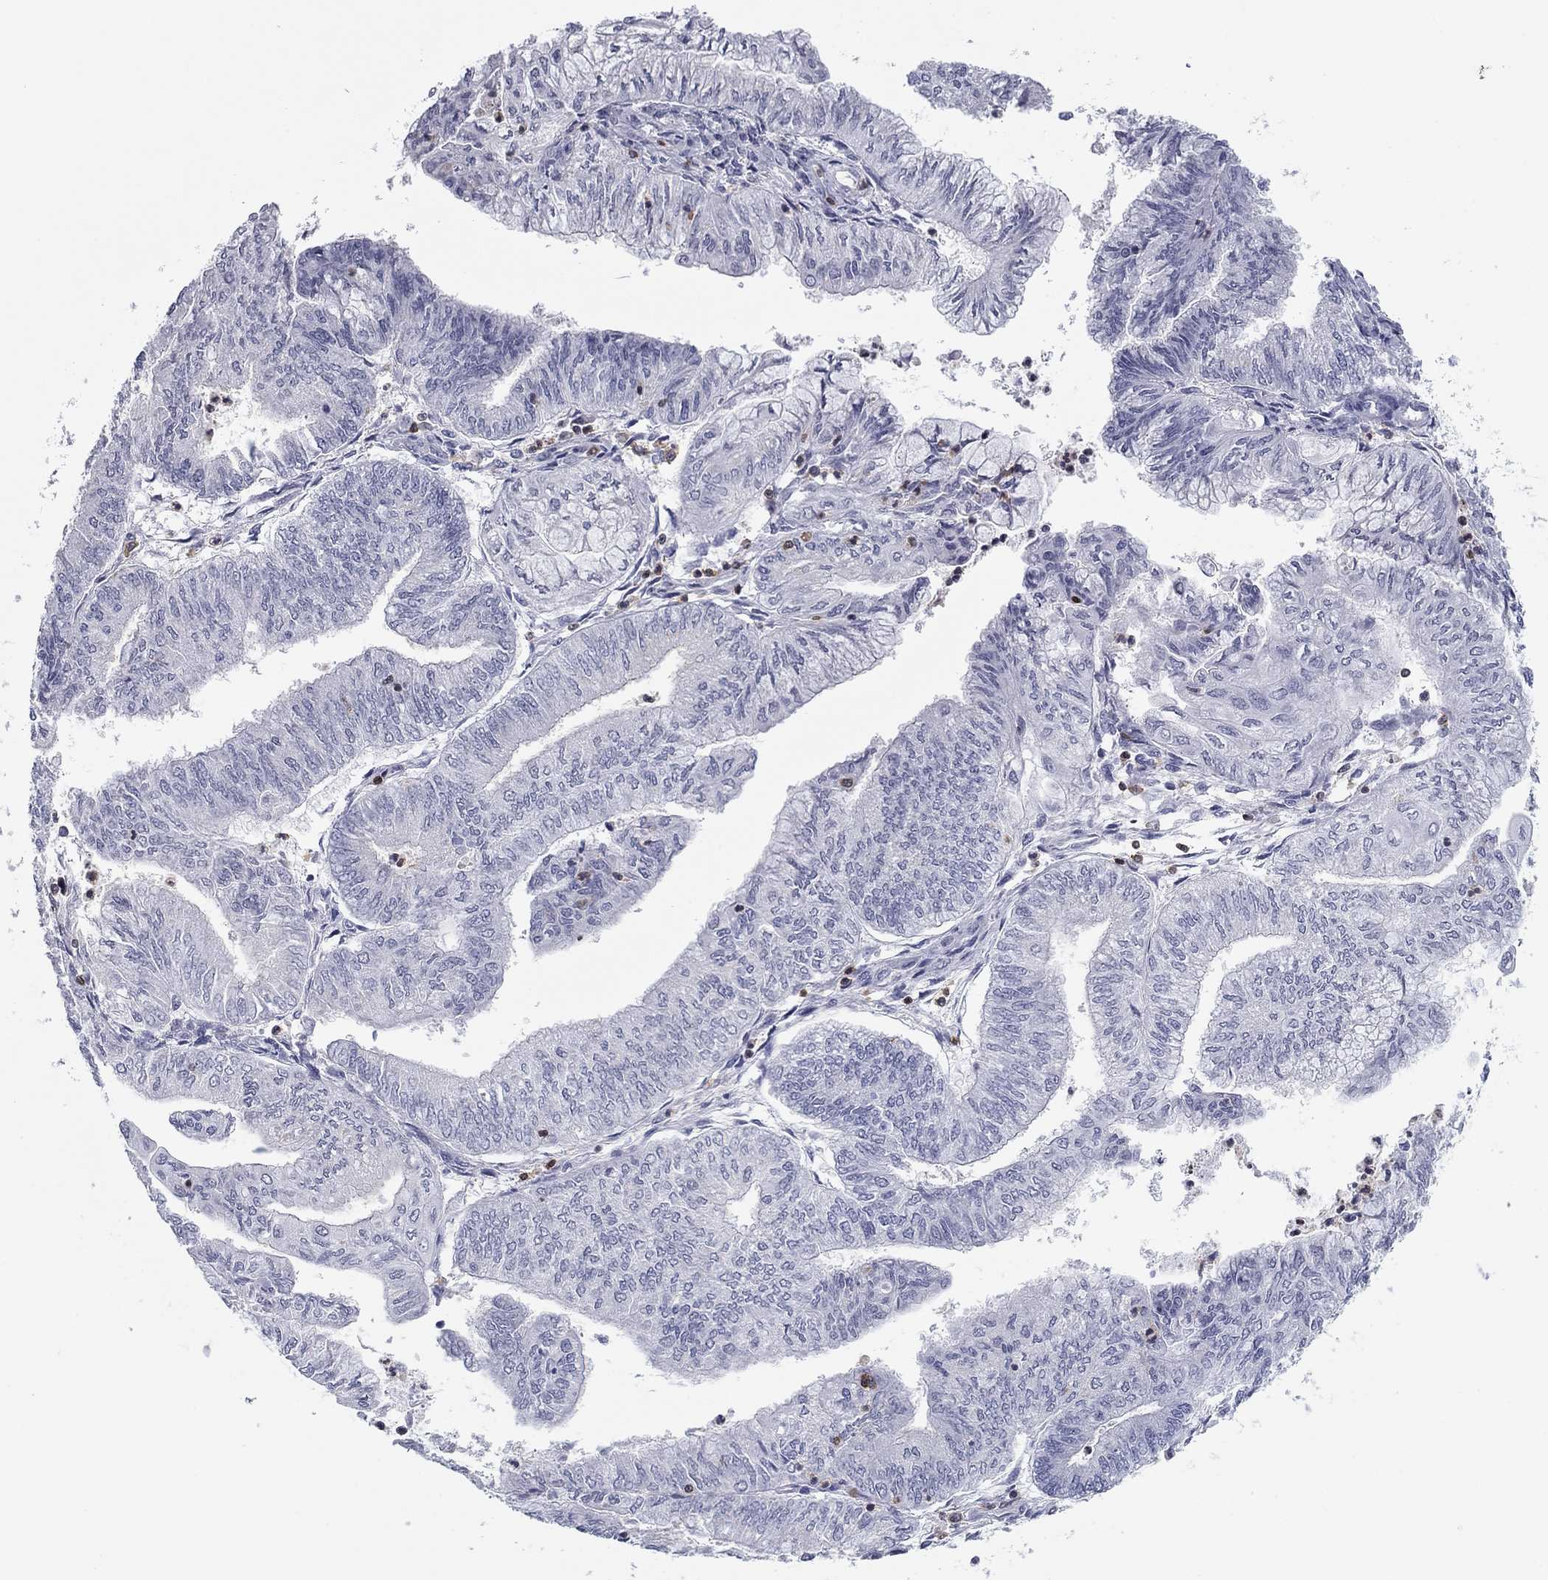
{"staining": {"intensity": "negative", "quantity": "none", "location": "none"}, "tissue": "endometrial cancer", "cell_type": "Tumor cells", "image_type": "cancer", "snomed": [{"axis": "morphology", "description": "Adenocarcinoma, NOS"}, {"axis": "topography", "description": "Endometrium"}], "caption": "Immunohistochemical staining of human endometrial cancer displays no significant staining in tumor cells.", "gene": "ARHGAP27", "patient": {"sex": "female", "age": 59}}